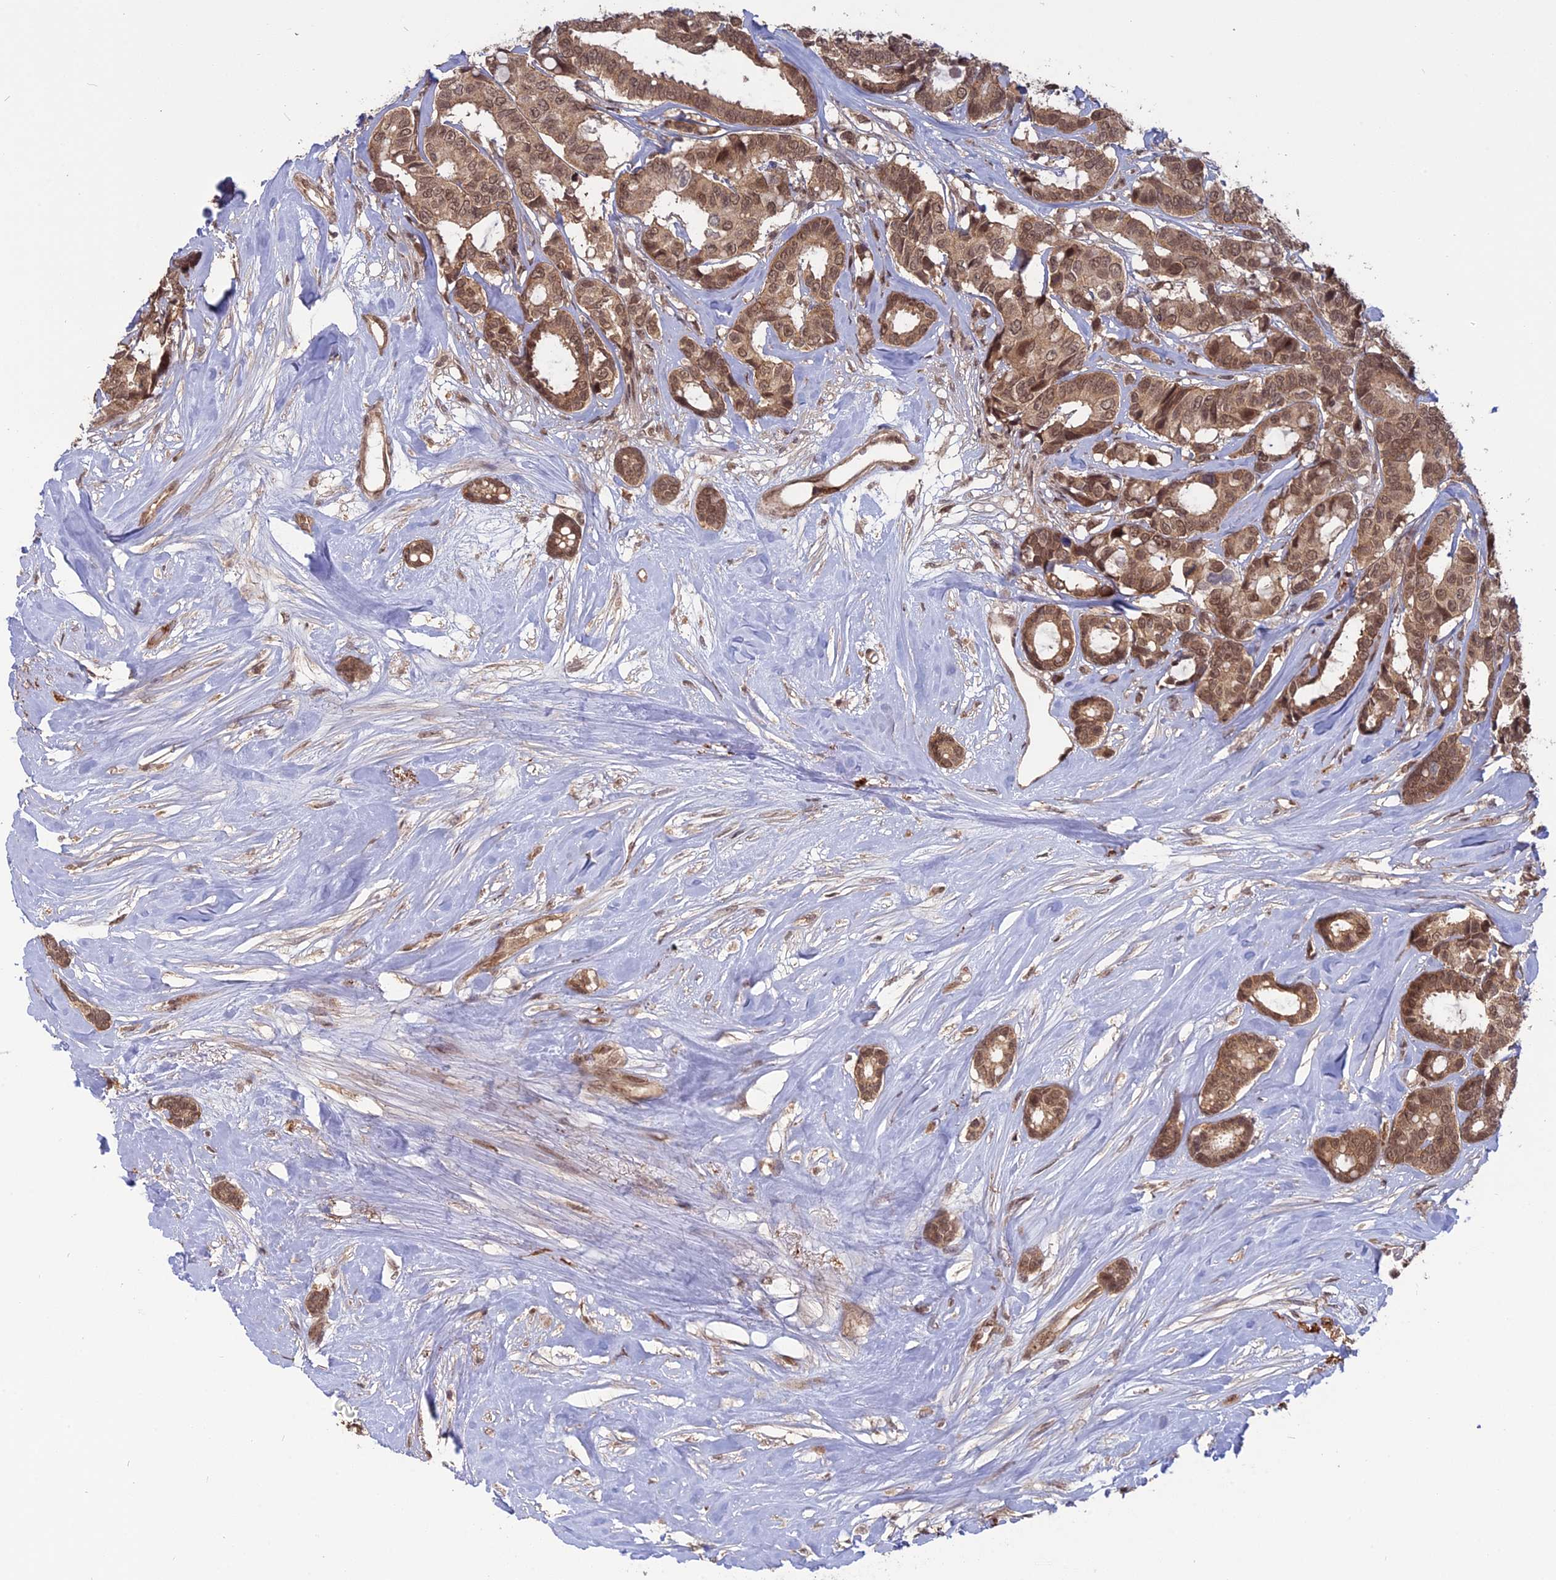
{"staining": {"intensity": "moderate", "quantity": ">75%", "location": "cytoplasmic/membranous,nuclear"}, "tissue": "breast cancer", "cell_type": "Tumor cells", "image_type": "cancer", "snomed": [{"axis": "morphology", "description": "Duct carcinoma"}, {"axis": "topography", "description": "Breast"}], "caption": "Immunohistochemistry micrograph of breast invasive ductal carcinoma stained for a protein (brown), which demonstrates medium levels of moderate cytoplasmic/membranous and nuclear staining in about >75% of tumor cells.", "gene": "PKIG", "patient": {"sex": "female", "age": 87}}